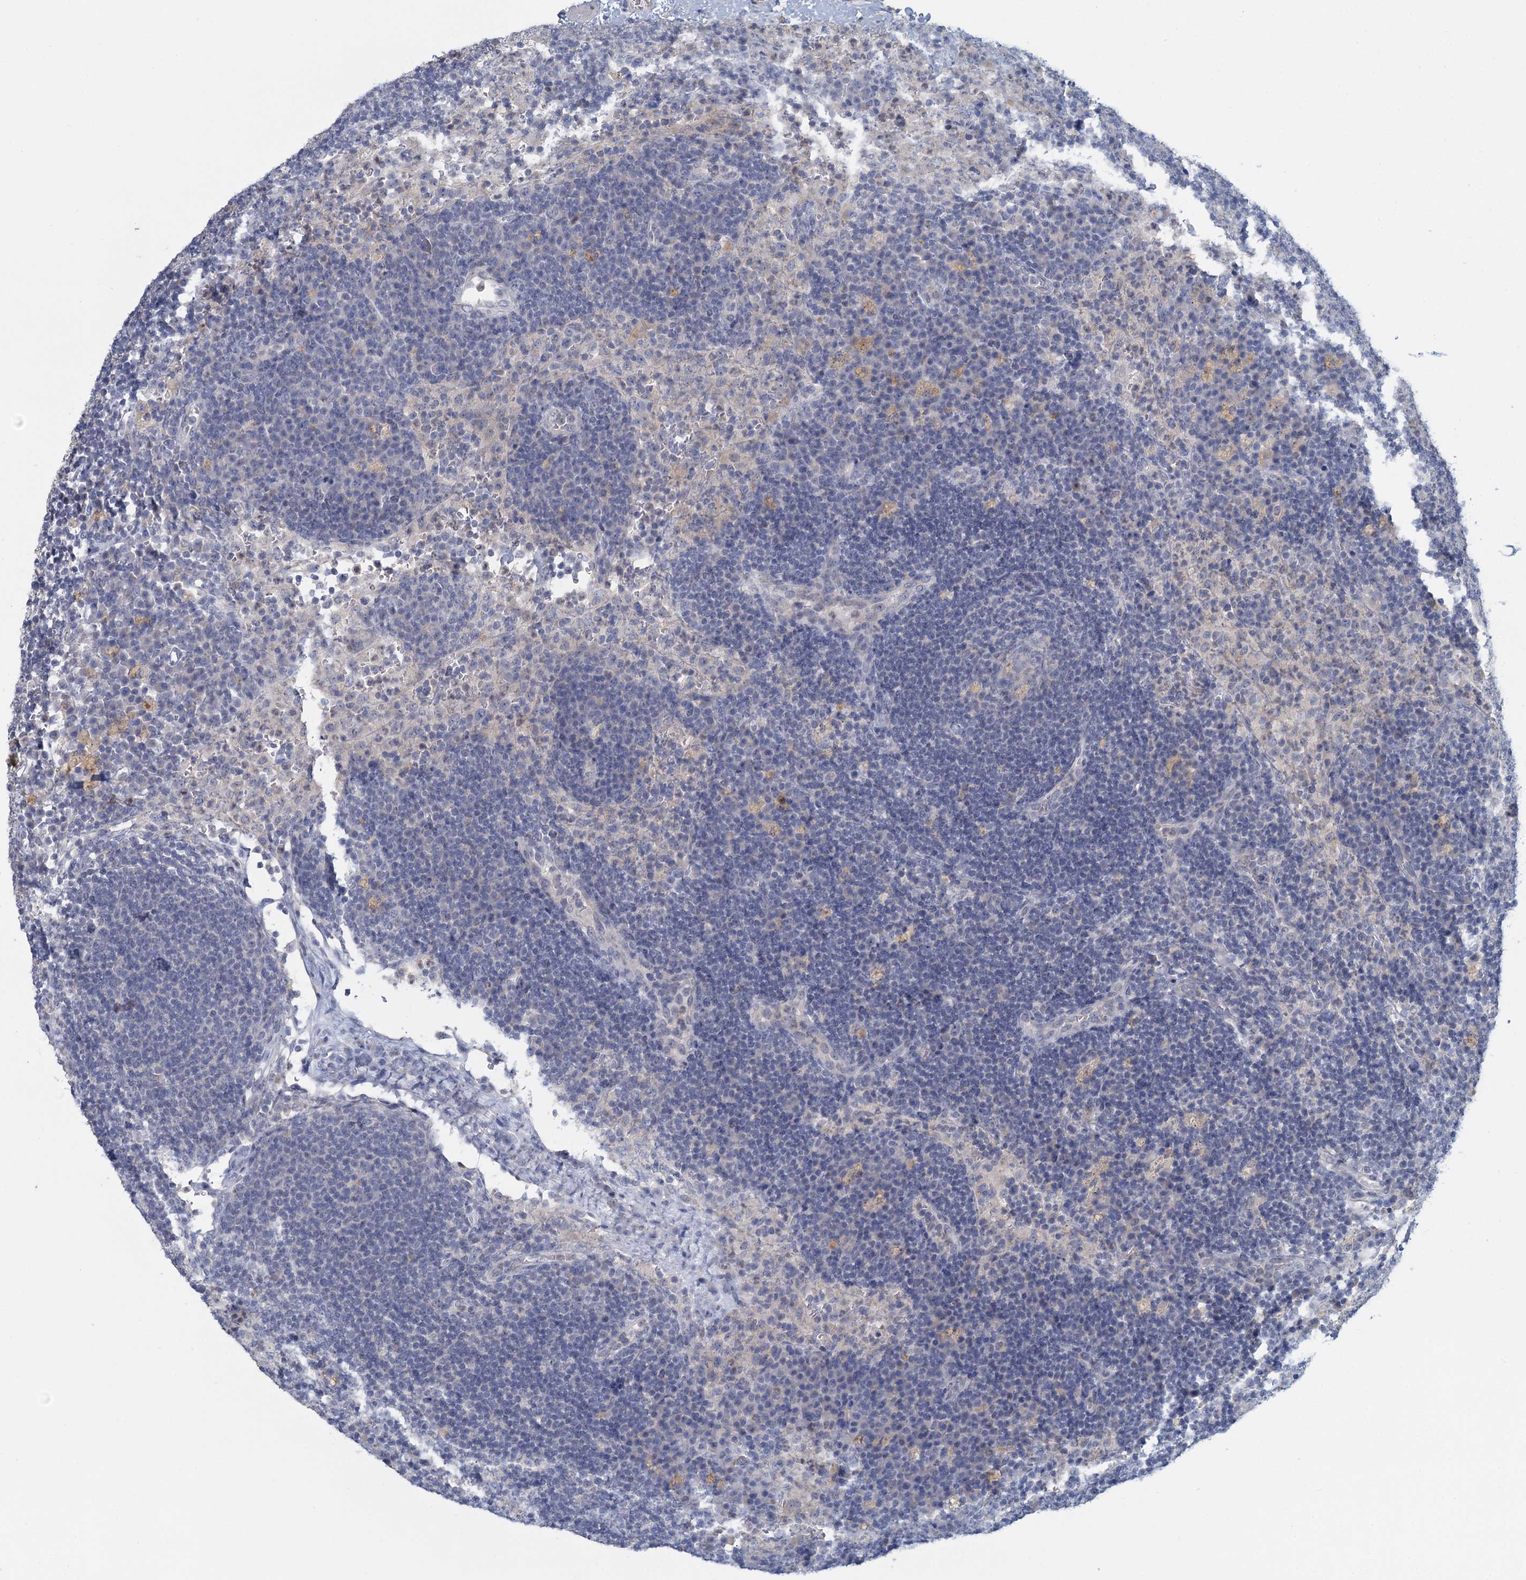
{"staining": {"intensity": "negative", "quantity": "none", "location": "none"}, "tissue": "lymph node", "cell_type": "Germinal center cells", "image_type": "normal", "snomed": [{"axis": "morphology", "description": "Normal tissue, NOS"}, {"axis": "topography", "description": "Lymph node"}], "caption": "A high-resolution photomicrograph shows immunohistochemistry (IHC) staining of normal lymph node, which reveals no significant expression in germinal center cells.", "gene": "MYO7B", "patient": {"sex": "female", "age": 70}}